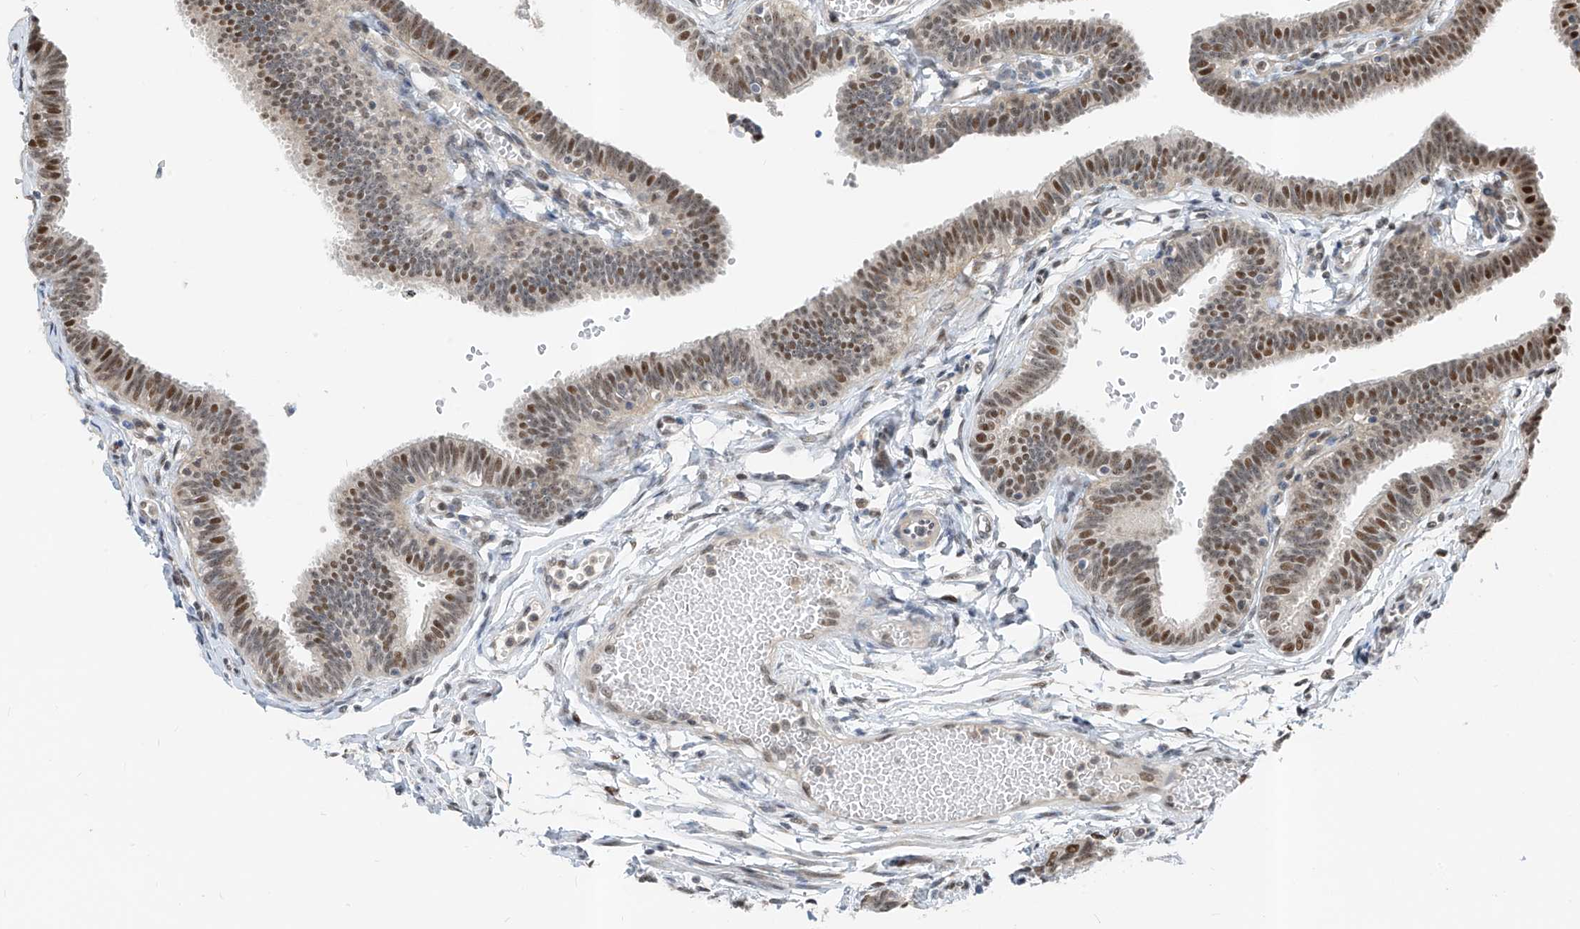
{"staining": {"intensity": "moderate", "quantity": ">75%", "location": "nuclear"}, "tissue": "fallopian tube", "cell_type": "Glandular cells", "image_type": "normal", "snomed": [{"axis": "morphology", "description": "Normal tissue, NOS"}, {"axis": "topography", "description": "Fallopian tube"}, {"axis": "topography", "description": "Ovary"}], "caption": "IHC micrograph of normal fallopian tube: fallopian tube stained using immunohistochemistry demonstrates medium levels of moderate protein expression localized specifically in the nuclear of glandular cells, appearing as a nuclear brown color.", "gene": "RBP7", "patient": {"sex": "female", "age": 23}}